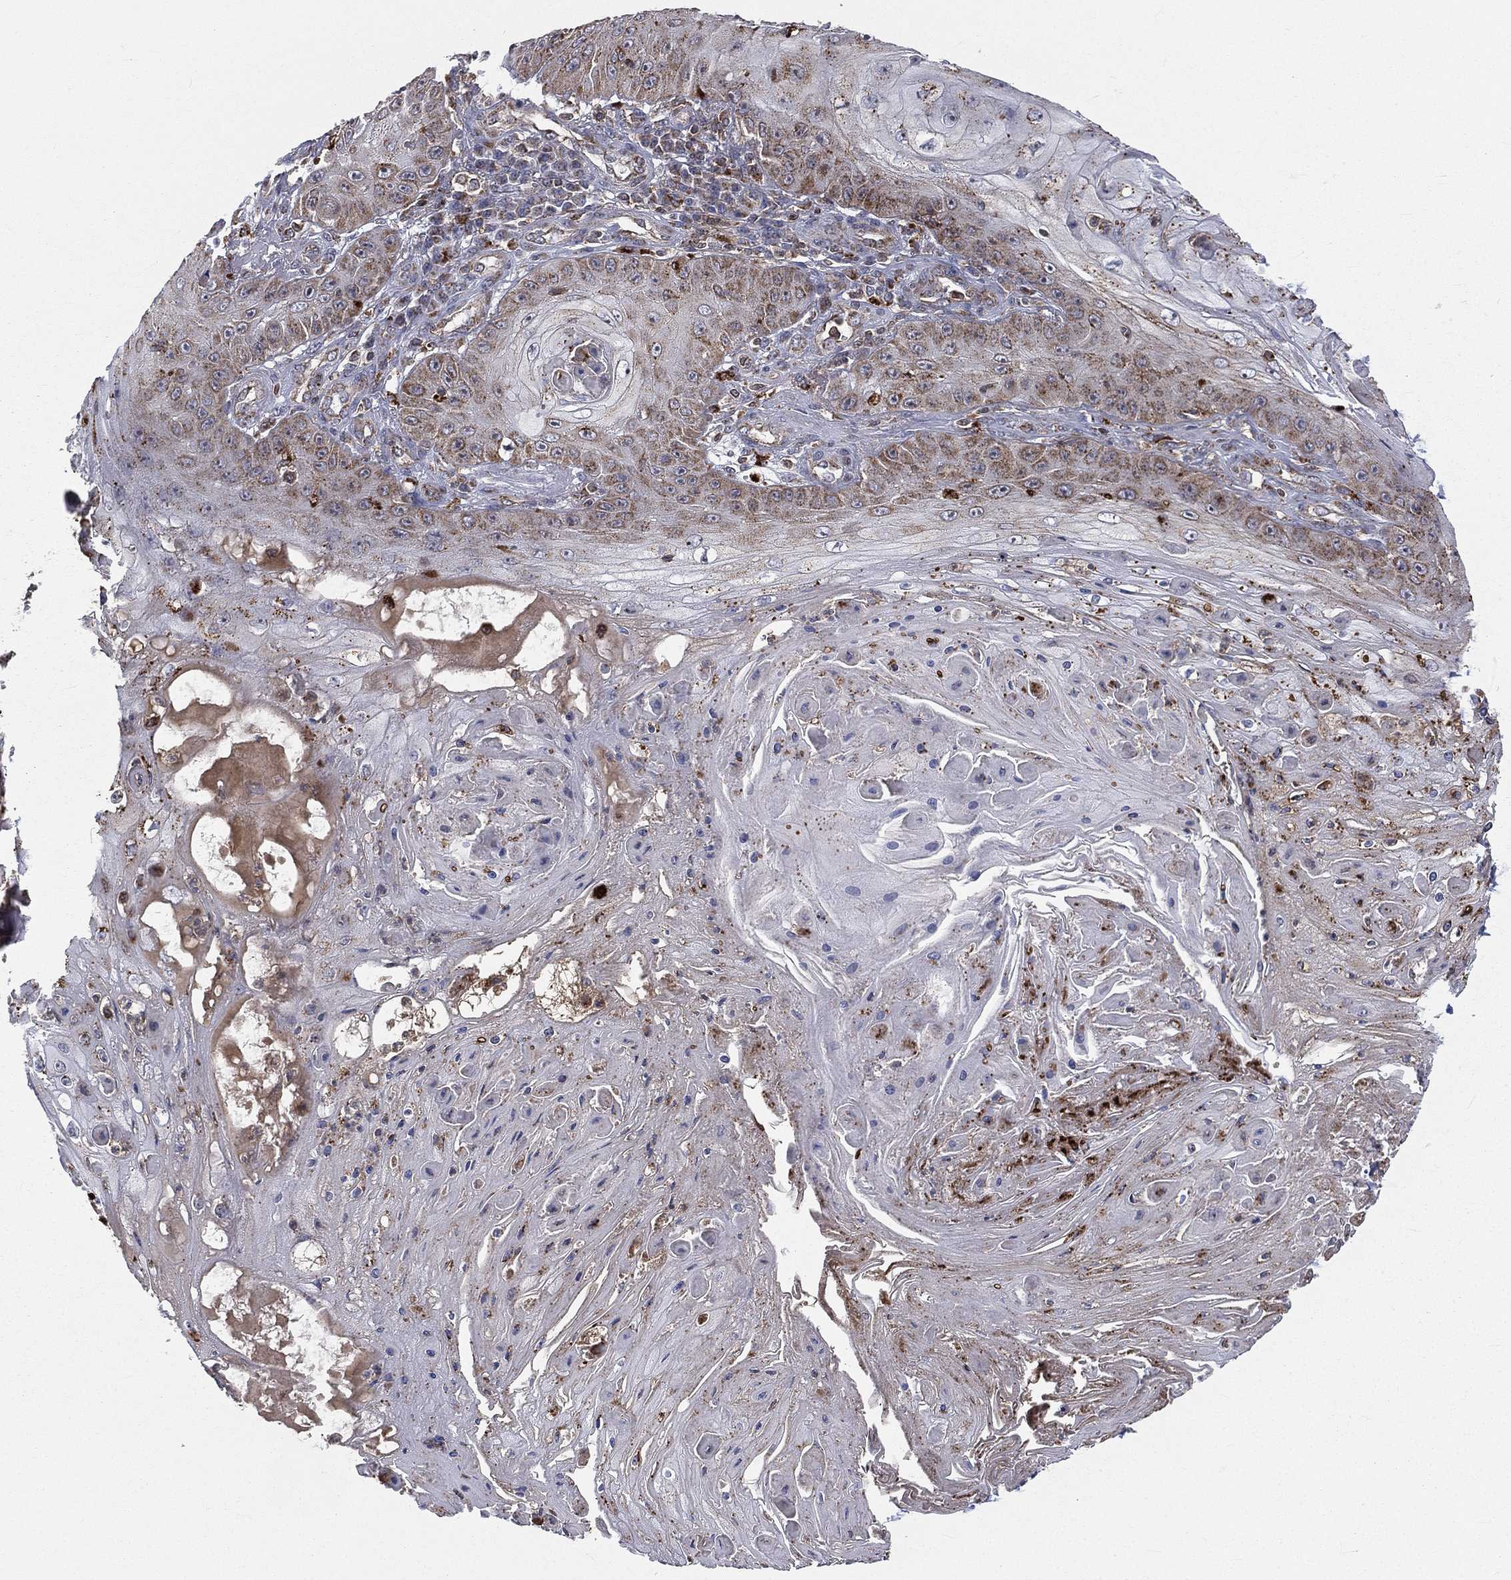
{"staining": {"intensity": "moderate", "quantity": "25%-75%", "location": "cytoplasmic/membranous"}, "tissue": "skin cancer", "cell_type": "Tumor cells", "image_type": "cancer", "snomed": [{"axis": "morphology", "description": "Squamous cell carcinoma, NOS"}, {"axis": "topography", "description": "Skin"}], "caption": "There is medium levels of moderate cytoplasmic/membranous staining in tumor cells of skin cancer (squamous cell carcinoma), as demonstrated by immunohistochemical staining (brown color).", "gene": "RIN3", "patient": {"sex": "male", "age": 70}}